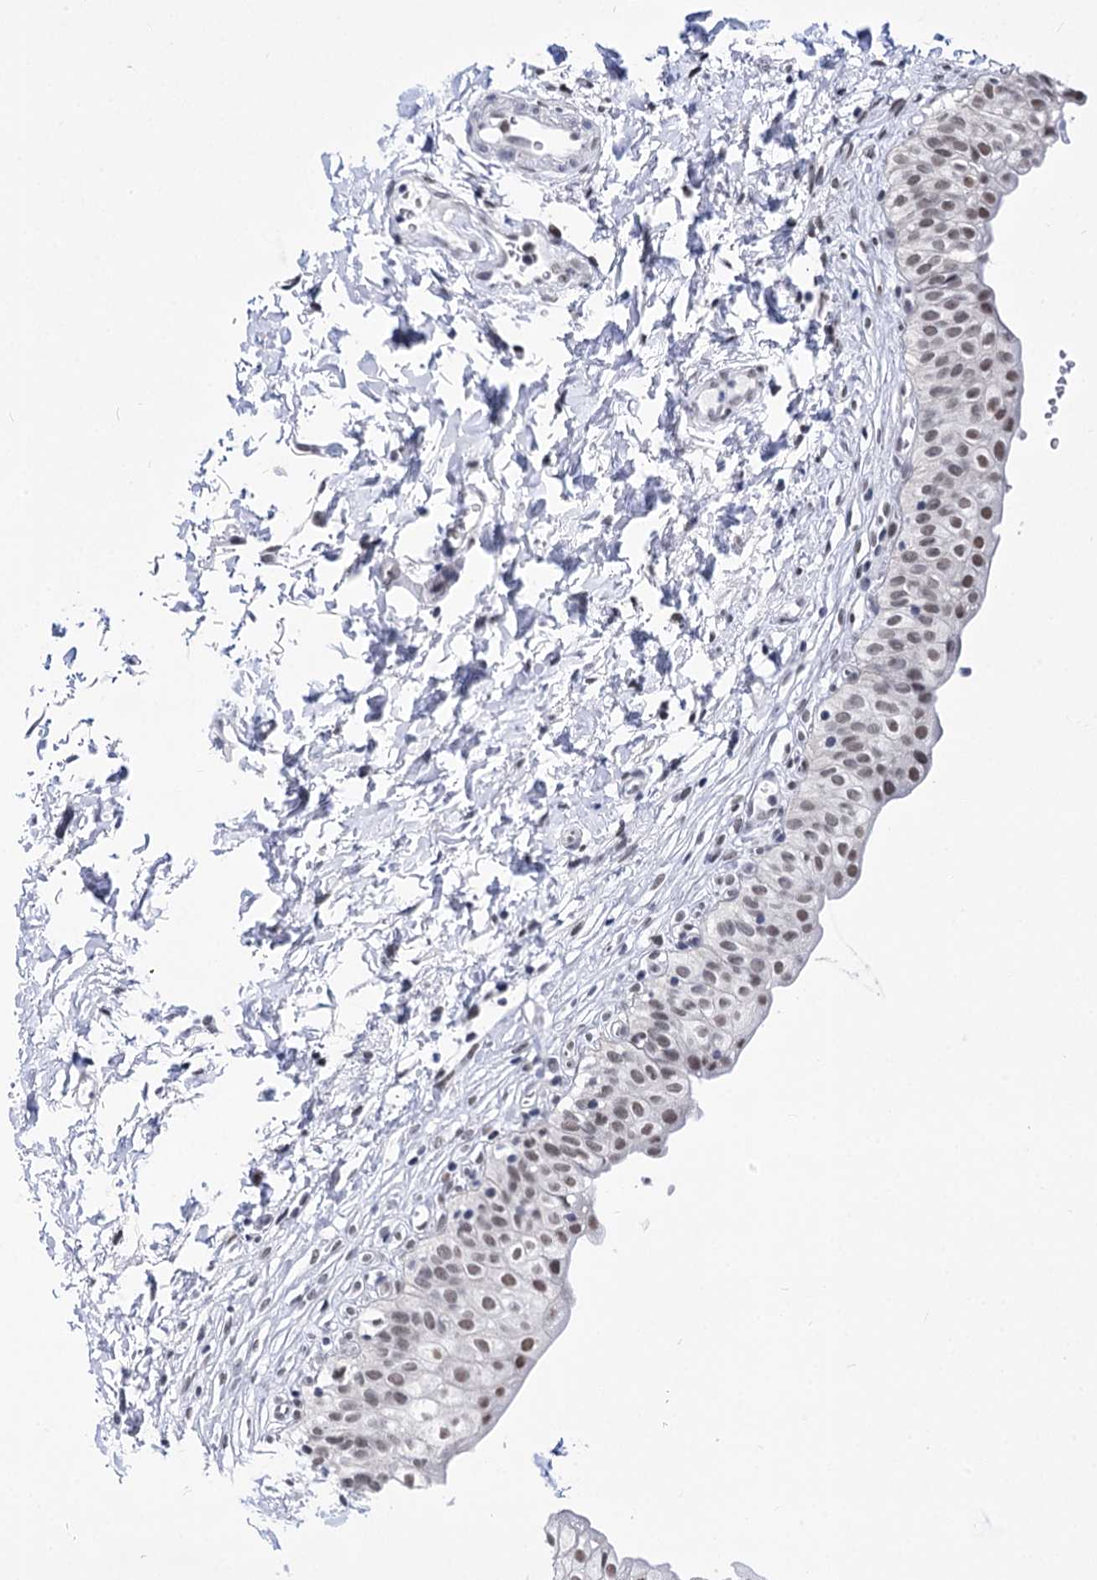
{"staining": {"intensity": "moderate", "quantity": "<25%", "location": "nuclear"}, "tissue": "urinary bladder", "cell_type": "Urothelial cells", "image_type": "normal", "snomed": [{"axis": "morphology", "description": "Normal tissue, NOS"}, {"axis": "topography", "description": "Urinary bladder"}], "caption": "Benign urinary bladder was stained to show a protein in brown. There is low levels of moderate nuclear expression in approximately <25% of urothelial cells. (IHC, brightfield microscopy, high magnification).", "gene": "POU4F3", "patient": {"sex": "male", "age": 55}}